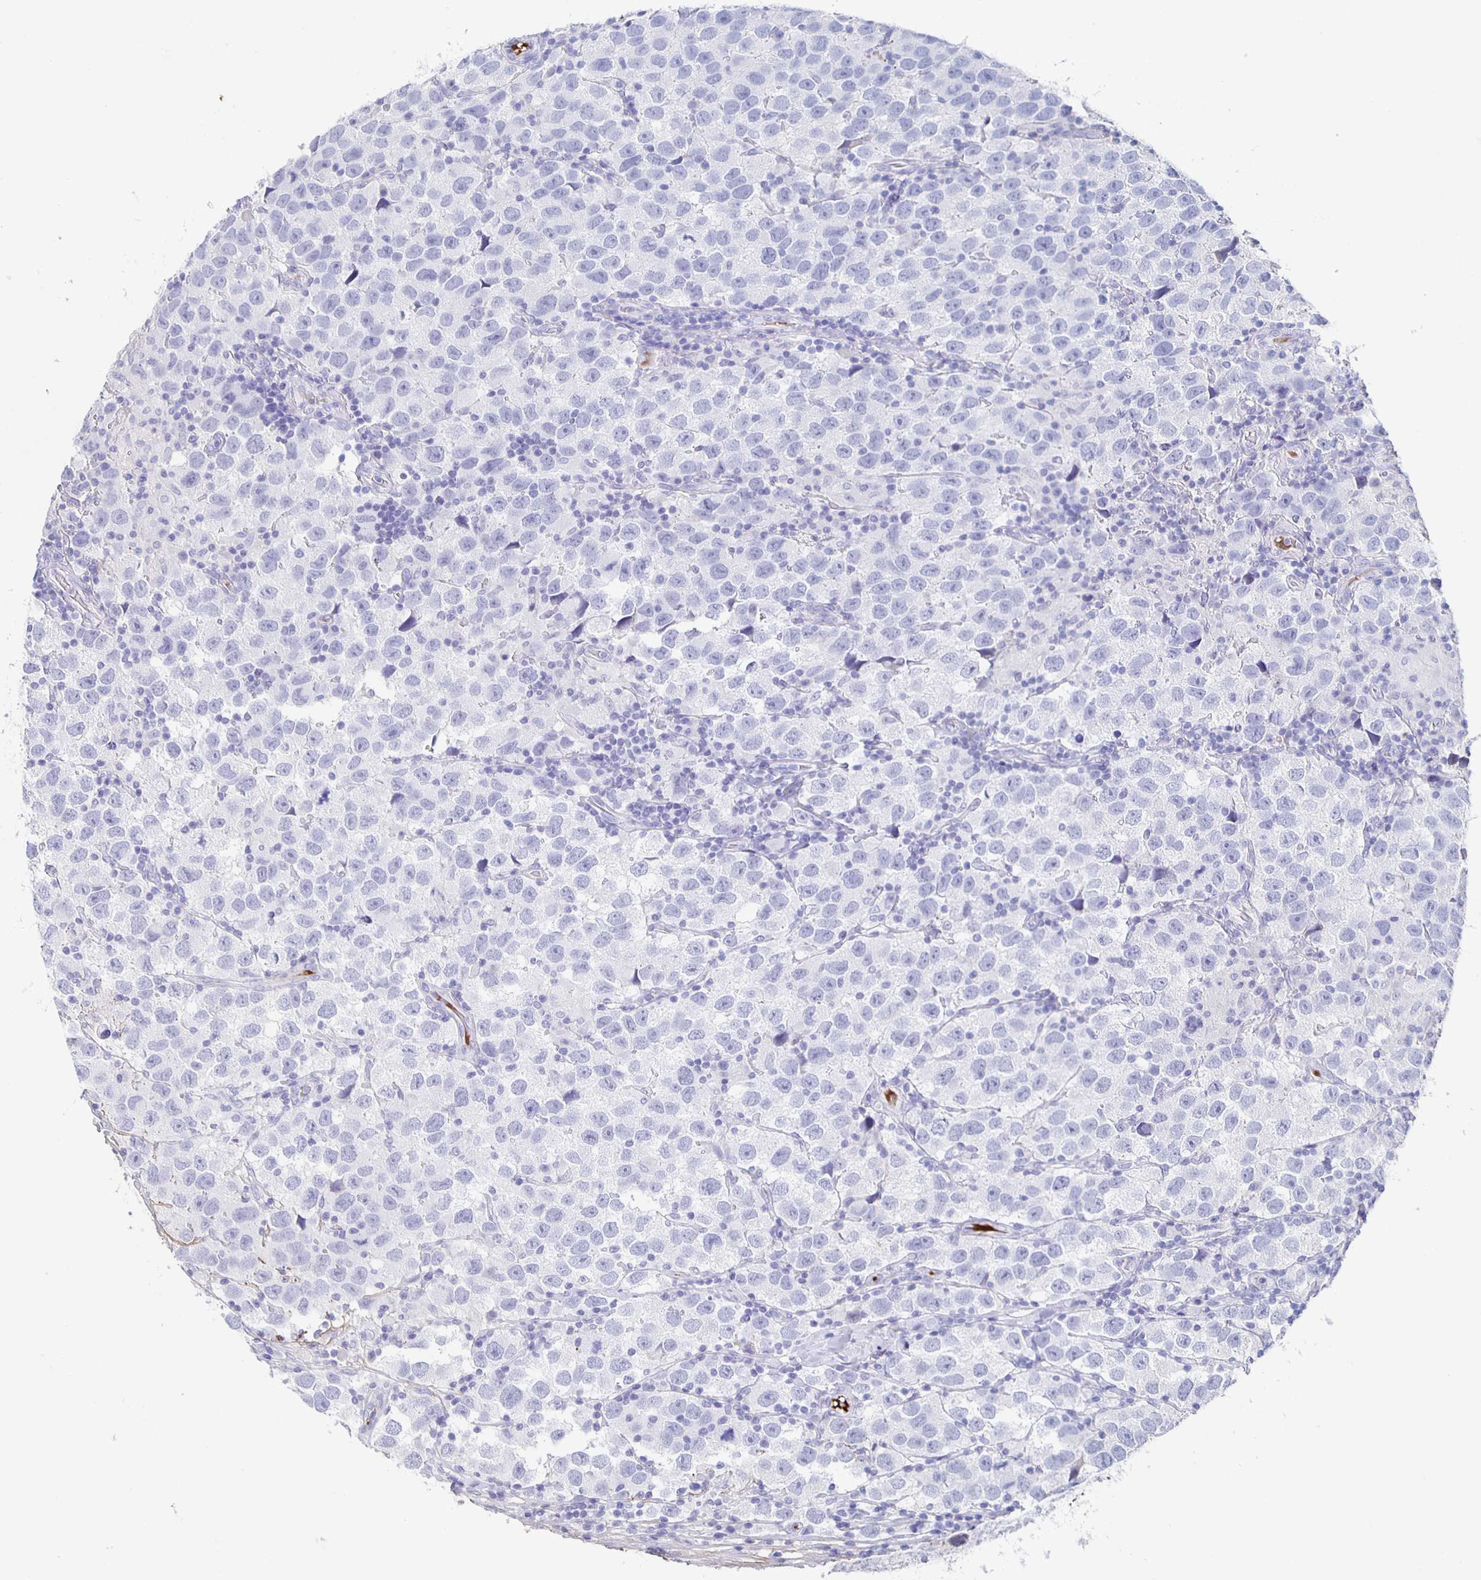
{"staining": {"intensity": "negative", "quantity": "none", "location": "none"}, "tissue": "testis cancer", "cell_type": "Tumor cells", "image_type": "cancer", "snomed": [{"axis": "morphology", "description": "Seminoma, NOS"}, {"axis": "topography", "description": "Testis"}], "caption": "A micrograph of testis cancer (seminoma) stained for a protein displays no brown staining in tumor cells. (Immunohistochemistry (ihc), brightfield microscopy, high magnification).", "gene": "FGA", "patient": {"sex": "male", "age": 26}}